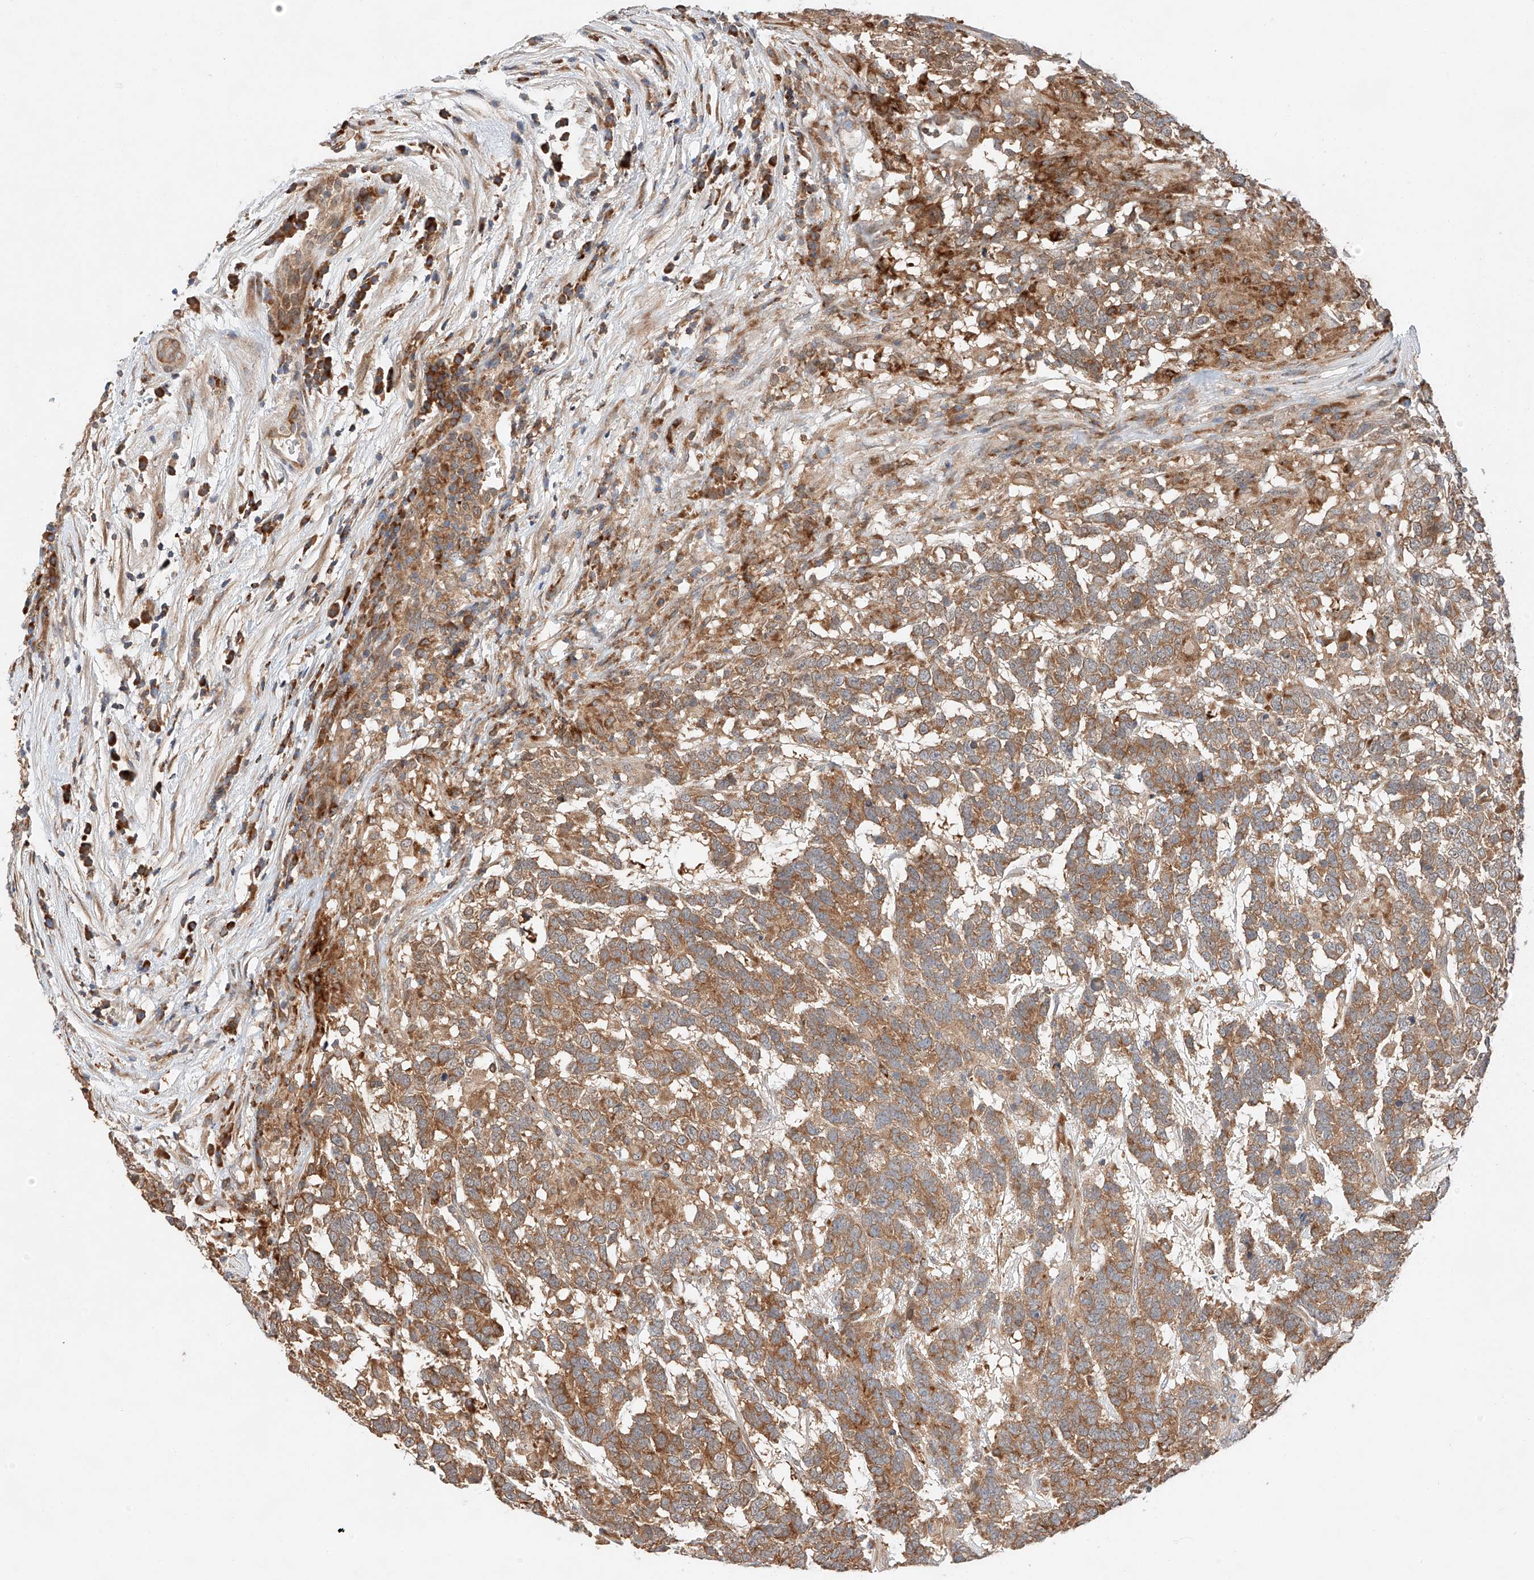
{"staining": {"intensity": "moderate", "quantity": ">75%", "location": "cytoplasmic/membranous"}, "tissue": "testis cancer", "cell_type": "Tumor cells", "image_type": "cancer", "snomed": [{"axis": "morphology", "description": "Carcinoma, Embryonal, NOS"}, {"axis": "topography", "description": "Testis"}], "caption": "Embryonal carcinoma (testis) stained with immunohistochemistry demonstrates moderate cytoplasmic/membranous staining in approximately >75% of tumor cells. (DAB = brown stain, brightfield microscopy at high magnification).", "gene": "RUSC1", "patient": {"sex": "male", "age": 26}}